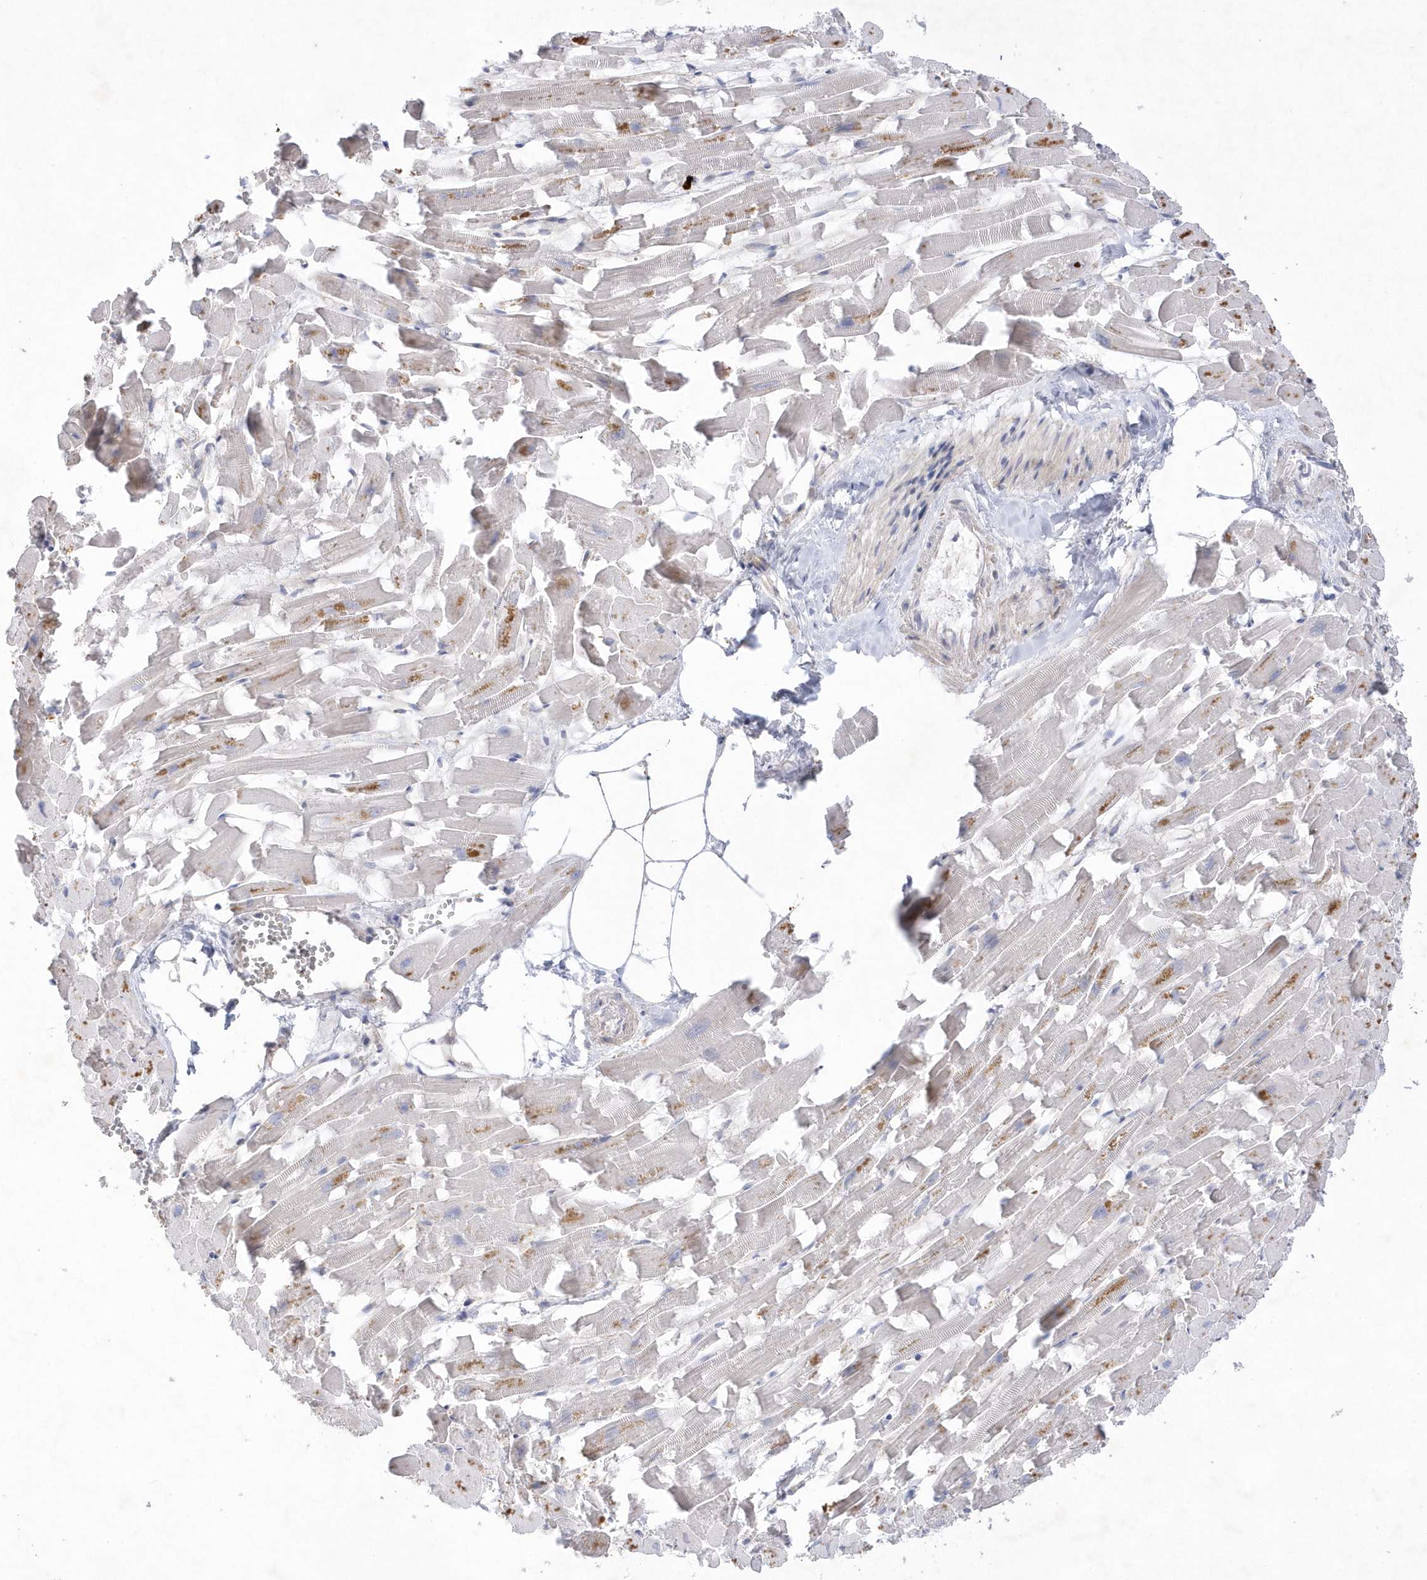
{"staining": {"intensity": "negative", "quantity": "none", "location": "none"}, "tissue": "heart muscle", "cell_type": "Cardiomyocytes", "image_type": "normal", "snomed": [{"axis": "morphology", "description": "Normal tissue, NOS"}, {"axis": "topography", "description": "Heart"}], "caption": "Immunohistochemistry (IHC) image of unremarkable heart muscle stained for a protein (brown), which exhibits no positivity in cardiomyocytes. (Immunohistochemistry, brightfield microscopy, high magnification).", "gene": "TMEM132B", "patient": {"sex": "female", "age": 64}}